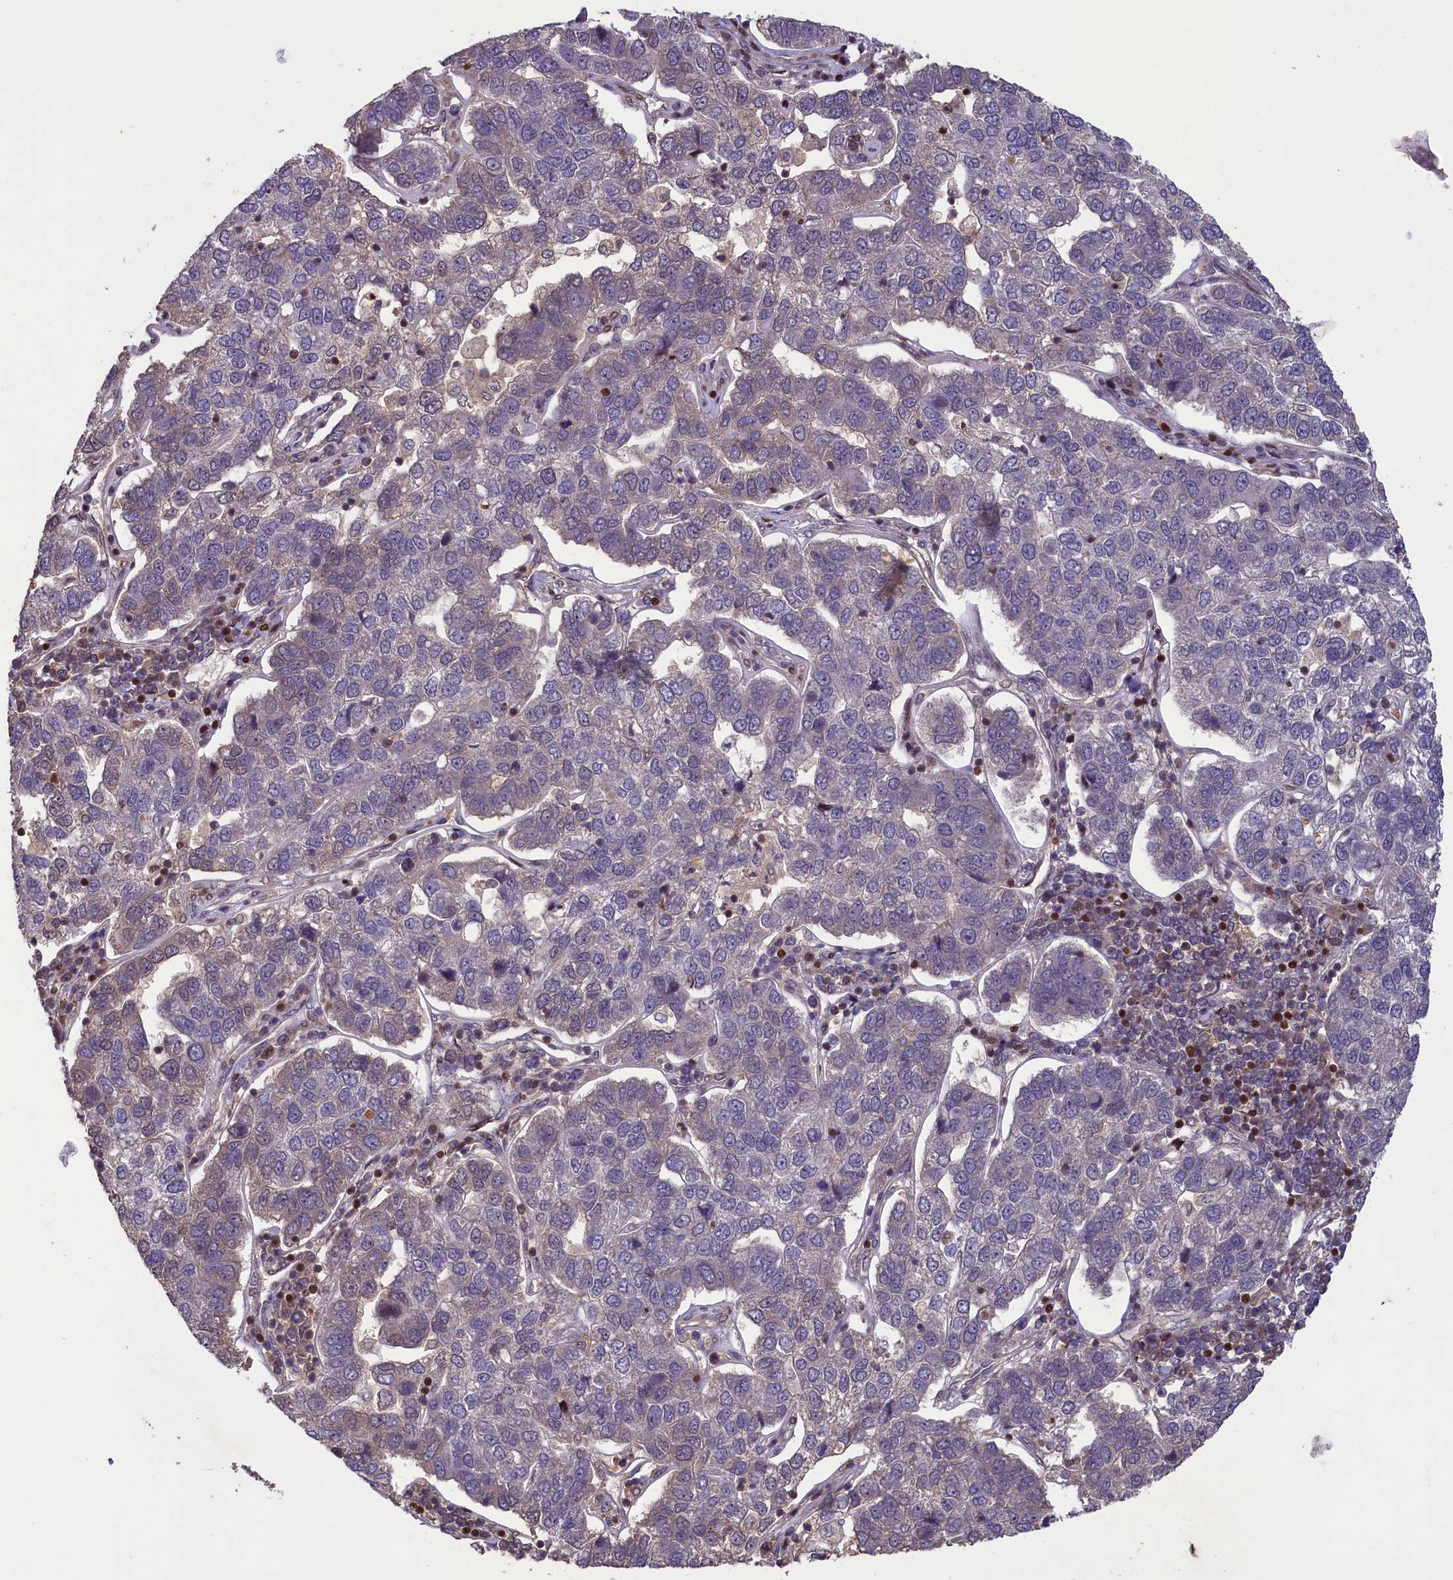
{"staining": {"intensity": "negative", "quantity": "none", "location": "none"}, "tissue": "pancreatic cancer", "cell_type": "Tumor cells", "image_type": "cancer", "snomed": [{"axis": "morphology", "description": "Adenocarcinoma, NOS"}, {"axis": "topography", "description": "Pancreas"}], "caption": "A photomicrograph of pancreatic cancer (adenocarcinoma) stained for a protein exhibits no brown staining in tumor cells.", "gene": "NUBP1", "patient": {"sex": "female", "age": 61}}